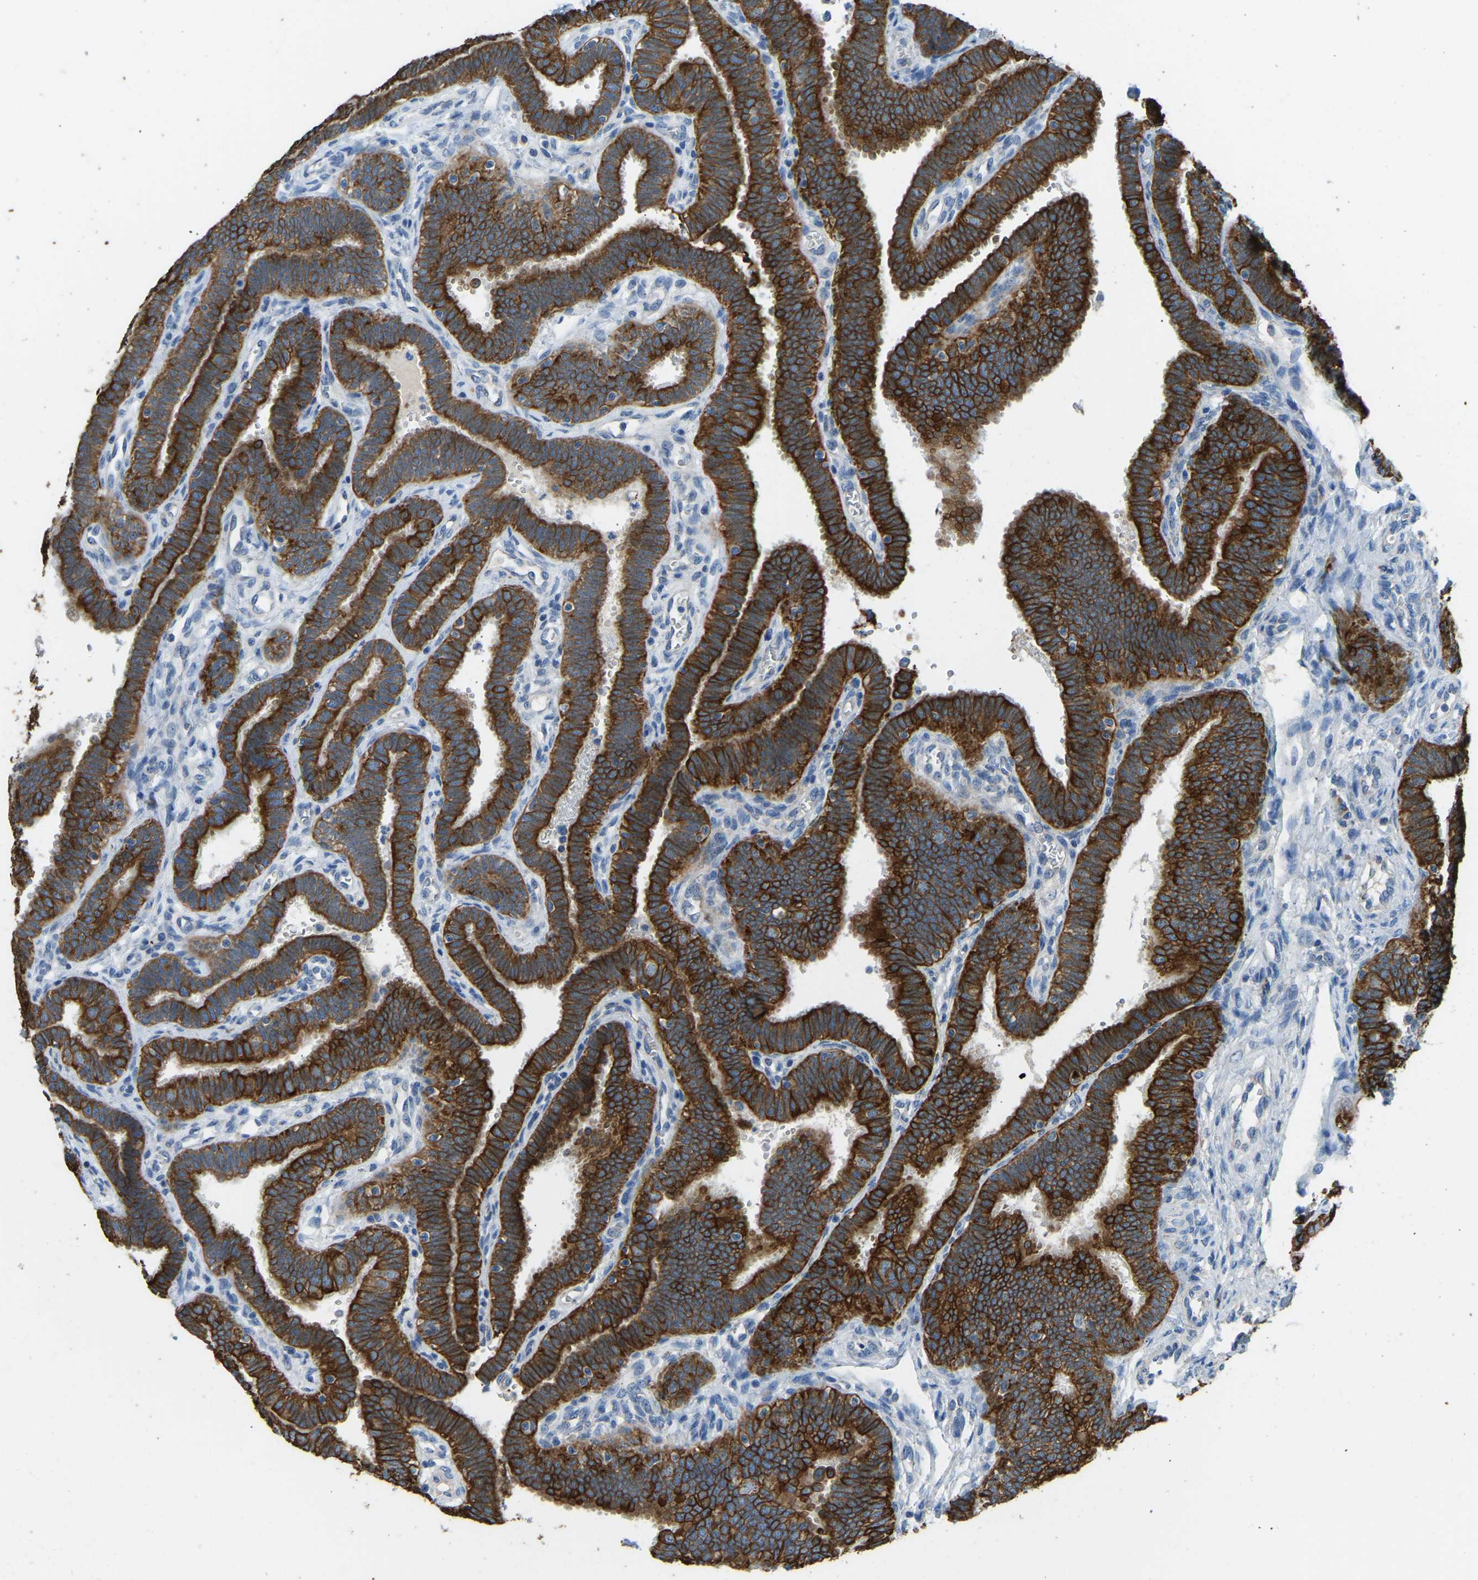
{"staining": {"intensity": "strong", "quantity": ">75%", "location": "cytoplasmic/membranous"}, "tissue": "fallopian tube", "cell_type": "Glandular cells", "image_type": "normal", "snomed": [{"axis": "morphology", "description": "Normal tissue, NOS"}, {"axis": "topography", "description": "Fallopian tube"}, {"axis": "topography", "description": "Placenta"}], "caption": "Glandular cells reveal strong cytoplasmic/membranous positivity in approximately >75% of cells in unremarkable fallopian tube.", "gene": "ZNF200", "patient": {"sex": "female", "age": 34}}